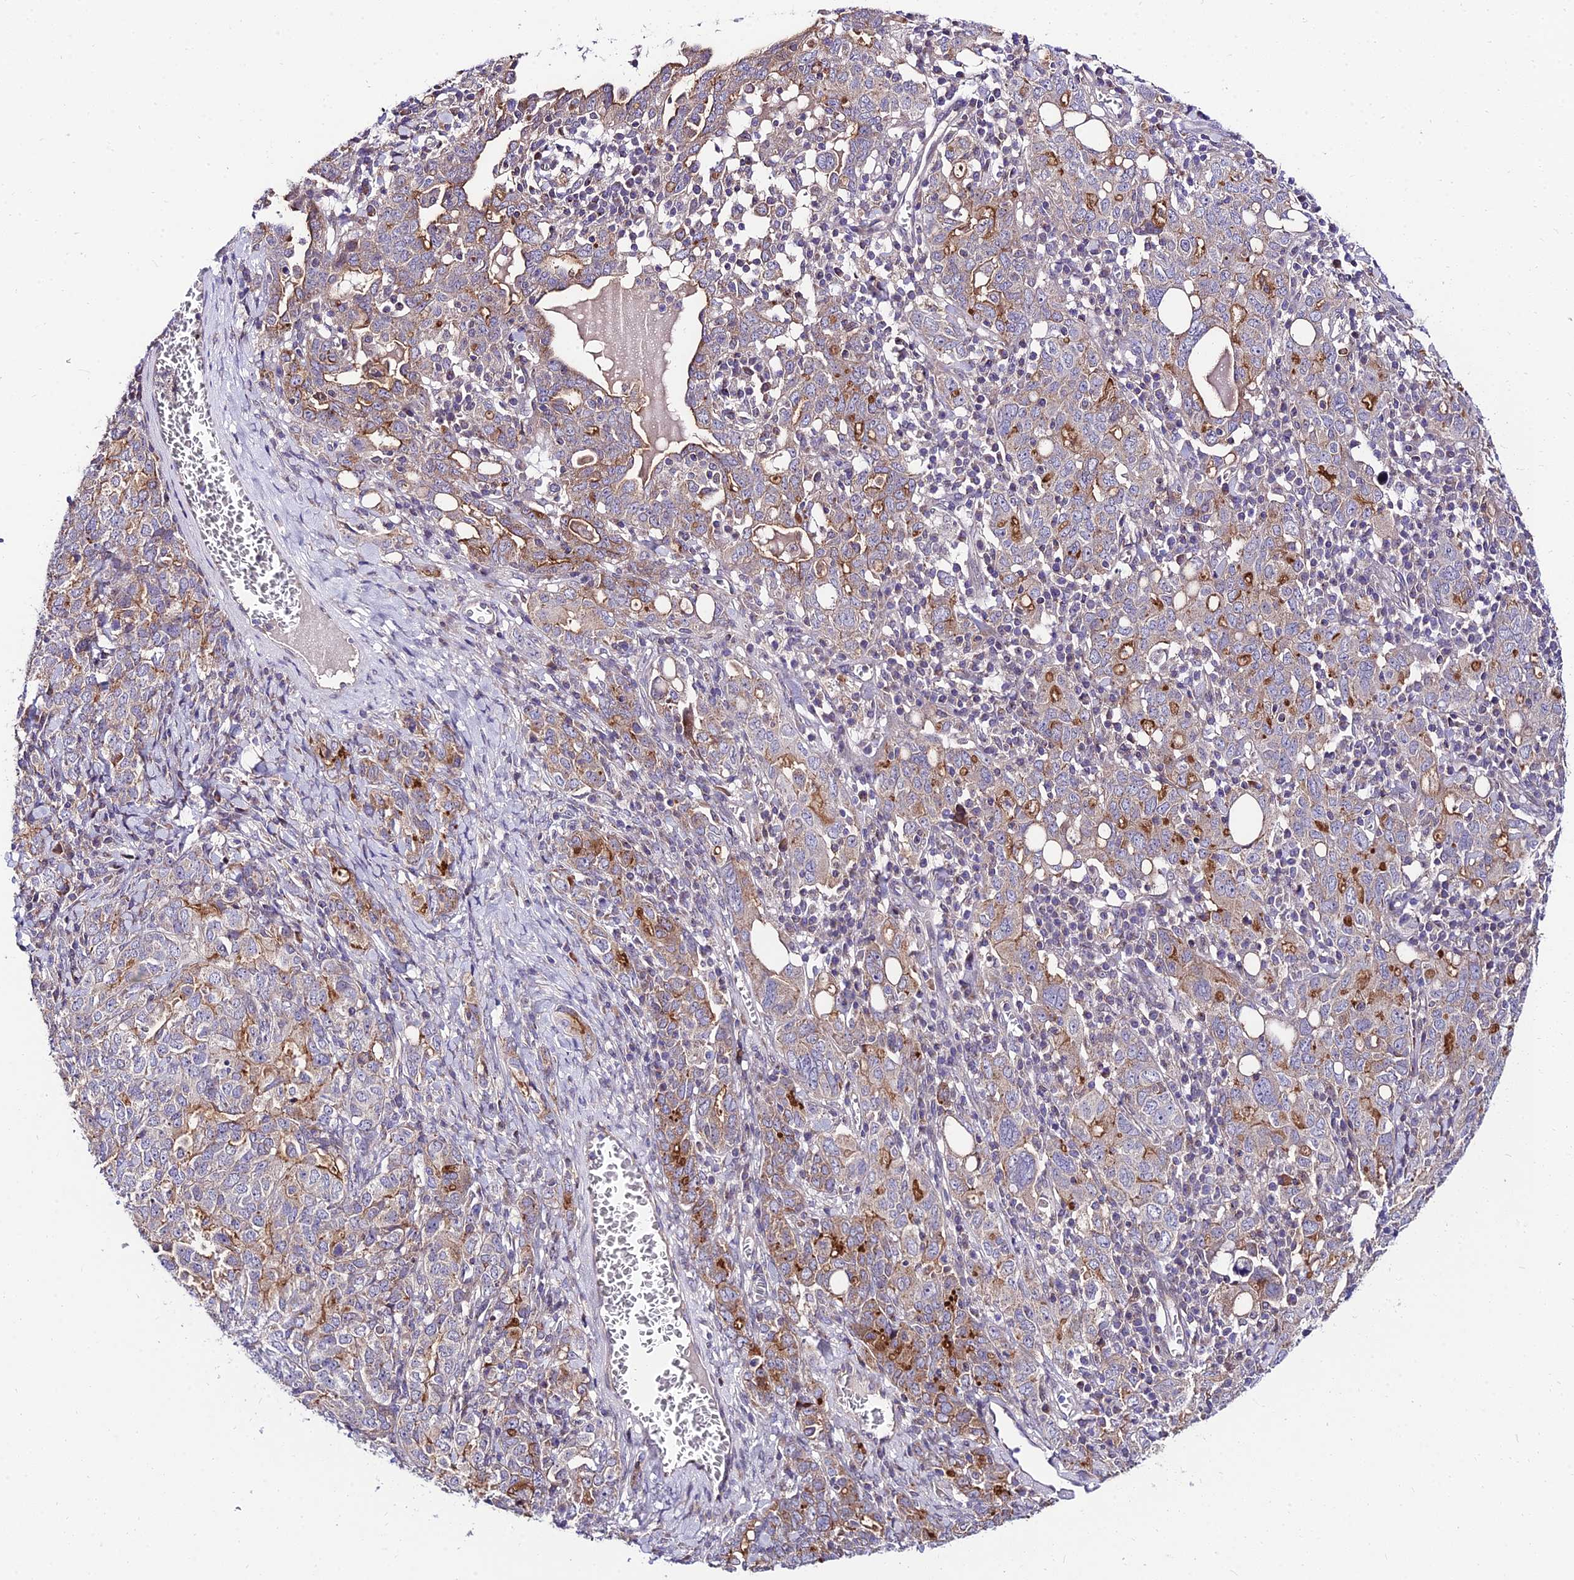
{"staining": {"intensity": "moderate", "quantity": "25%-75%", "location": "cytoplasmic/membranous"}, "tissue": "ovarian cancer", "cell_type": "Tumor cells", "image_type": "cancer", "snomed": [{"axis": "morphology", "description": "Carcinoma, endometroid"}, {"axis": "topography", "description": "Ovary"}], "caption": "Human ovarian cancer stained for a protein (brown) displays moderate cytoplasmic/membranous positive expression in about 25%-75% of tumor cells.", "gene": "C6orf132", "patient": {"sex": "female", "age": 62}}